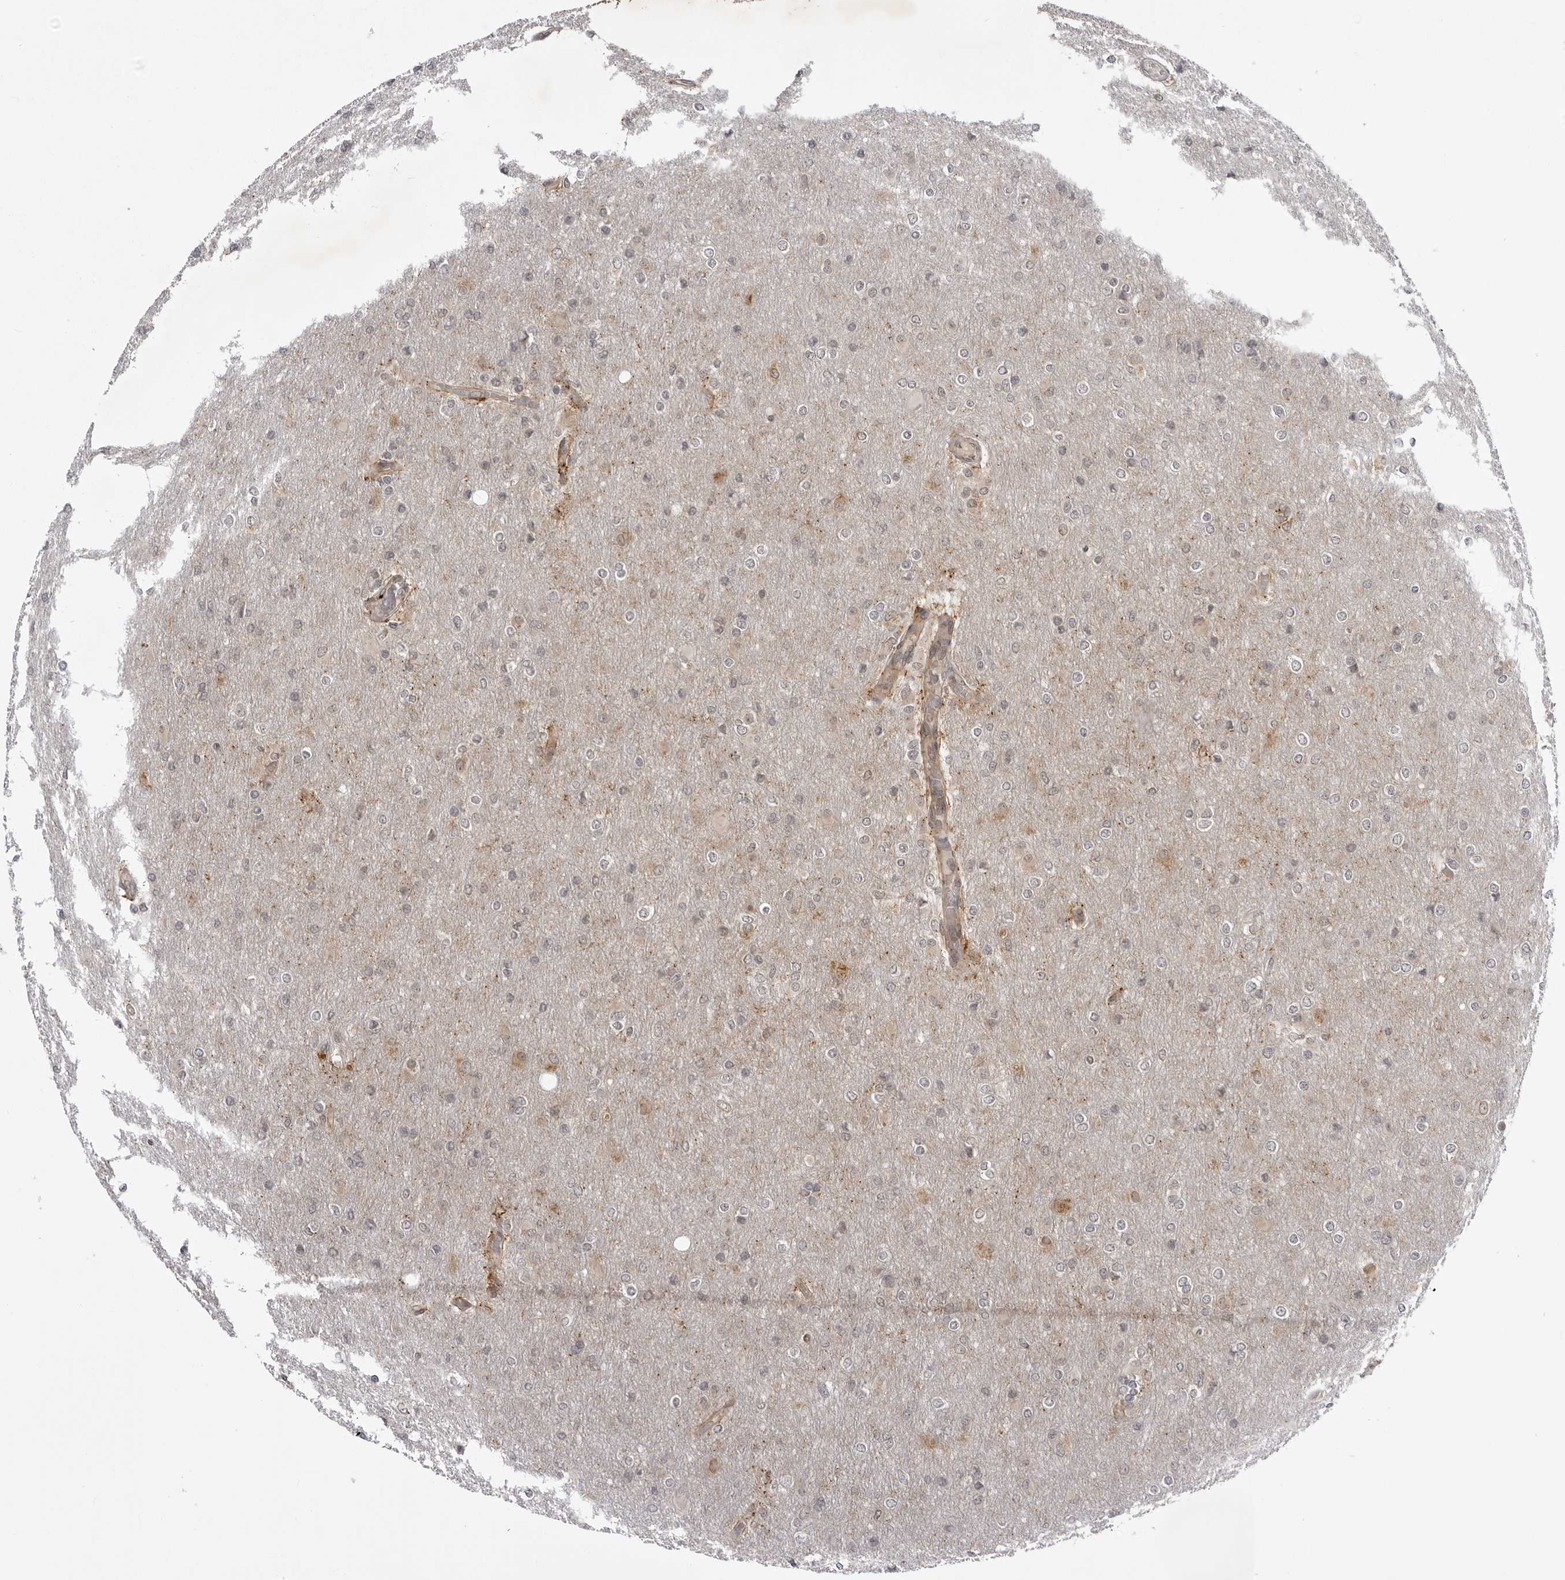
{"staining": {"intensity": "negative", "quantity": "none", "location": "none"}, "tissue": "glioma", "cell_type": "Tumor cells", "image_type": "cancer", "snomed": [{"axis": "morphology", "description": "Glioma, malignant, High grade"}, {"axis": "topography", "description": "Cerebral cortex"}], "caption": "High power microscopy image of an immunohistochemistry (IHC) image of high-grade glioma (malignant), revealing no significant staining in tumor cells.", "gene": "USP43", "patient": {"sex": "female", "age": 36}}